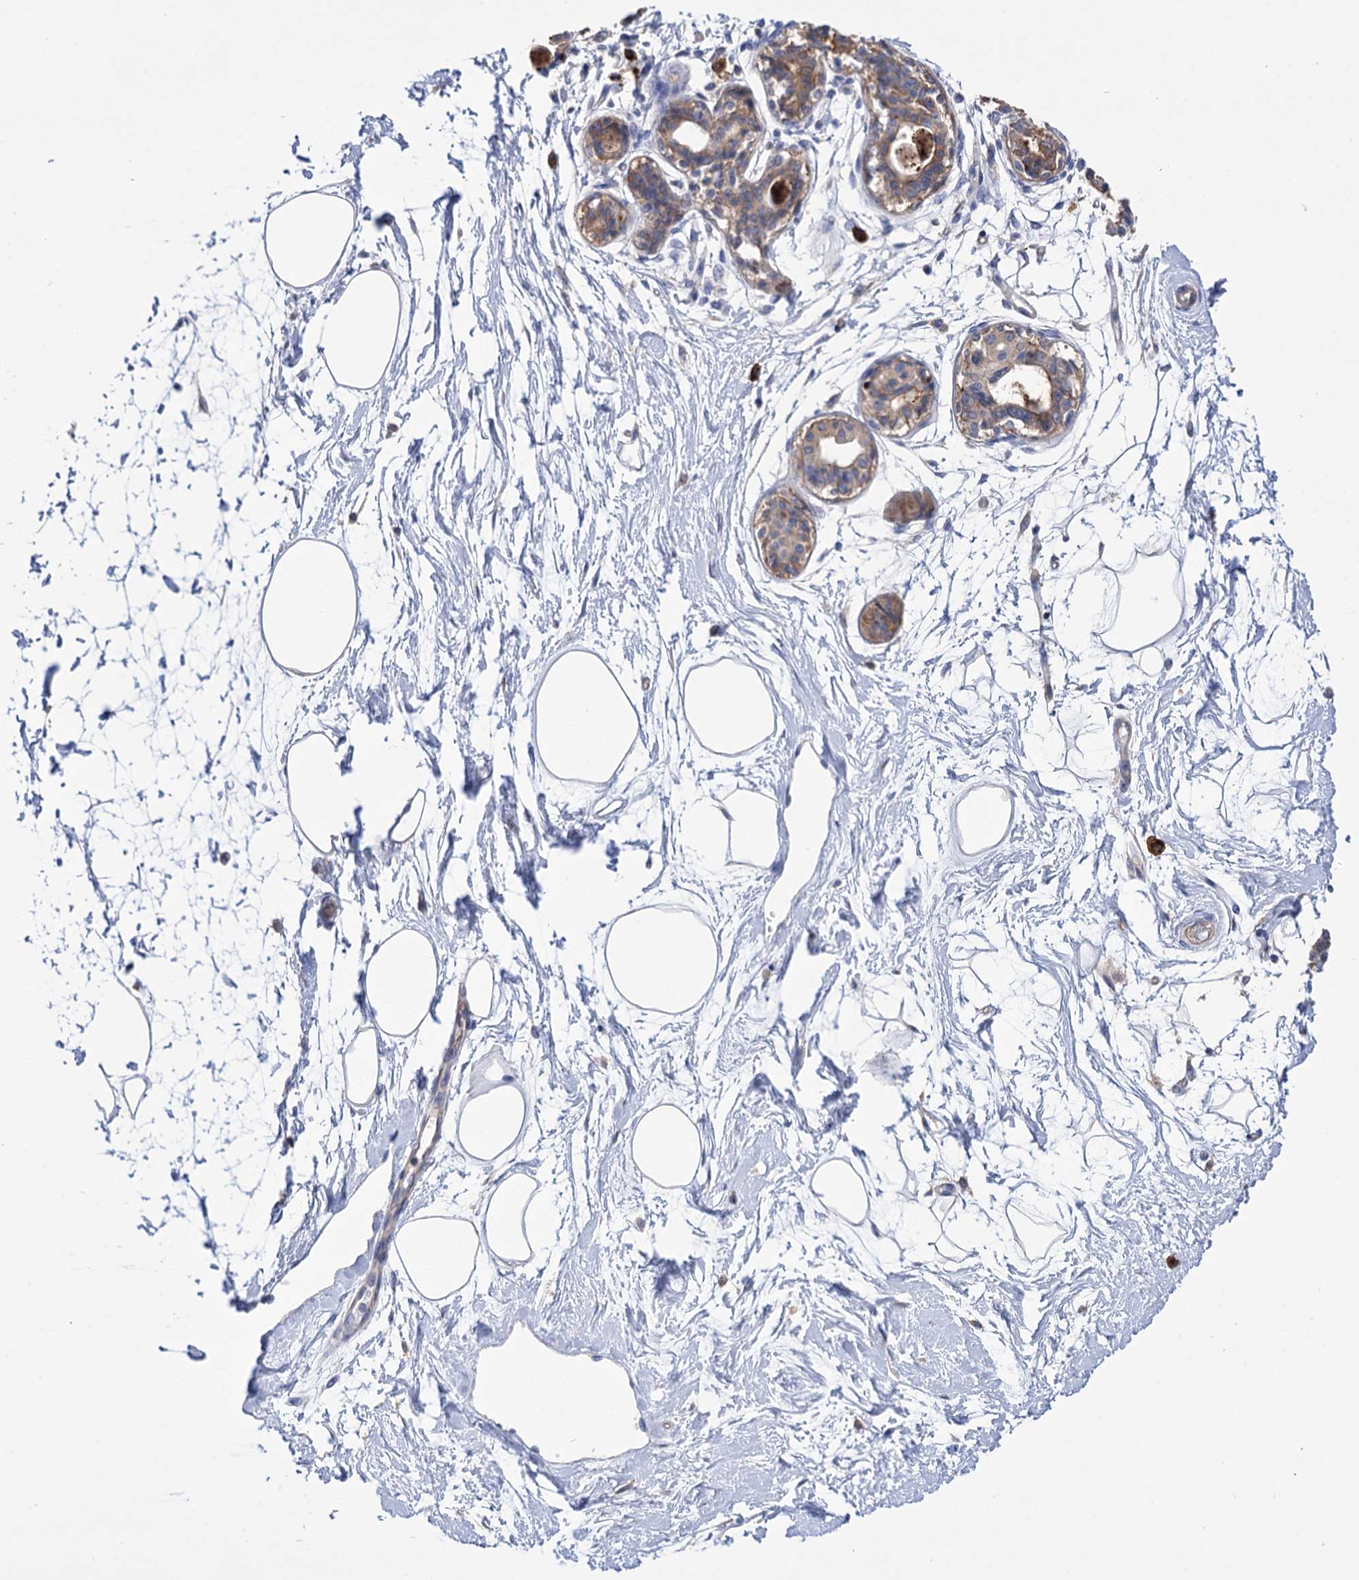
{"staining": {"intensity": "negative", "quantity": "none", "location": "none"}, "tissue": "breast", "cell_type": "Adipocytes", "image_type": "normal", "snomed": [{"axis": "morphology", "description": "Normal tissue, NOS"}, {"axis": "topography", "description": "Breast"}], "caption": "DAB (3,3'-diaminobenzidine) immunohistochemical staining of unremarkable breast displays no significant staining in adipocytes.", "gene": "BBS4", "patient": {"sex": "female", "age": 45}}